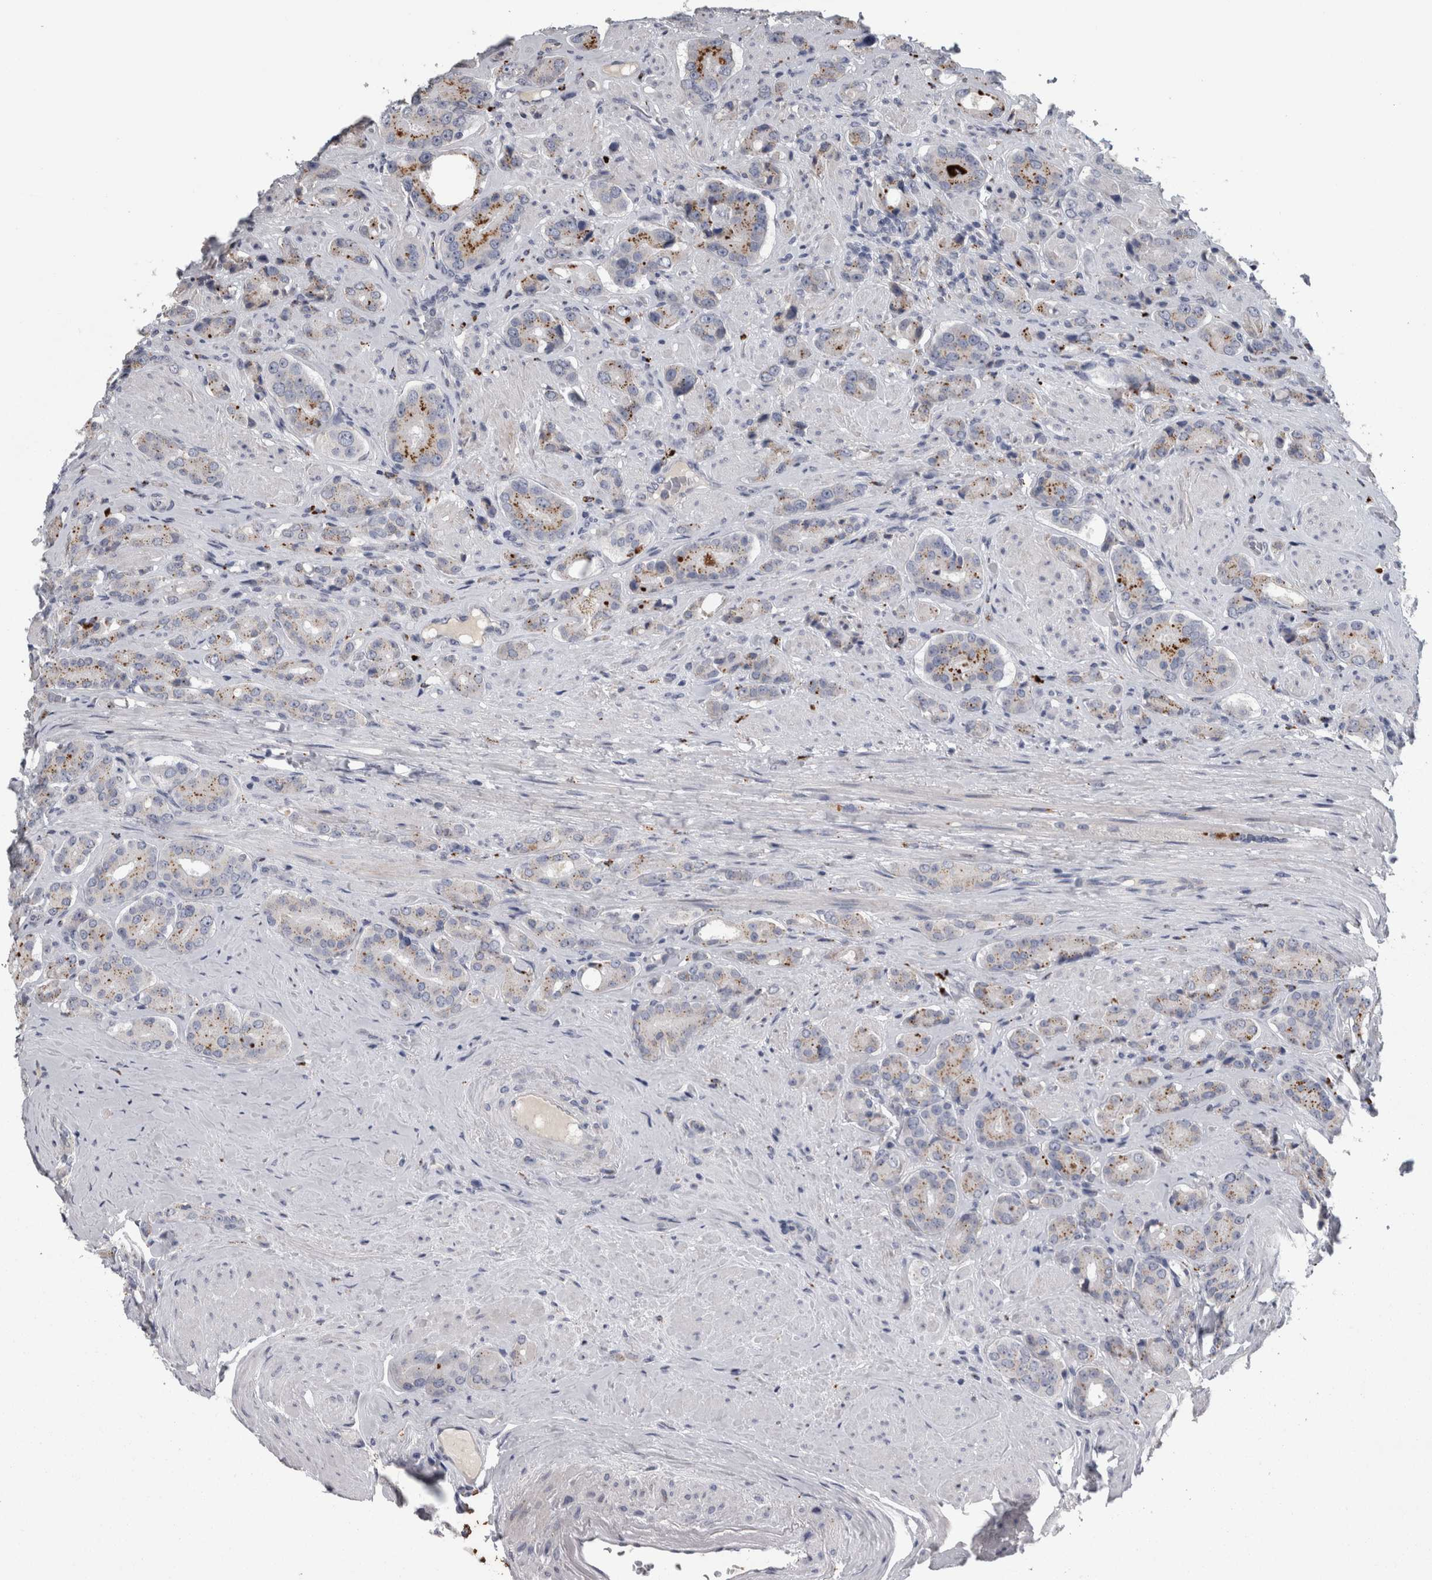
{"staining": {"intensity": "moderate", "quantity": ">75%", "location": "cytoplasmic/membranous"}, "tissue": "prostate cancer", "cell_type": "Tumor cells", "image_type": "cancer", "snomed": [{"axis": "morphology", "description": "Adenocarcinoma, High grade"}, {"axis": "topography", "description": "Prostate"}], "caption": "Moderate cytoplasmic/membranous positivity is seen in approximately >75% of tumor cells in prostate cancer (adenocarcinoma (high-grade)). The staining was performed using DAB (3,3'-diaminobenzidine), with brown indicating positive protein expression. Nuclei are stained blue with hematoxylin.", "gene": "DPP7", "patient": {"sex": "male", "age": 71}}